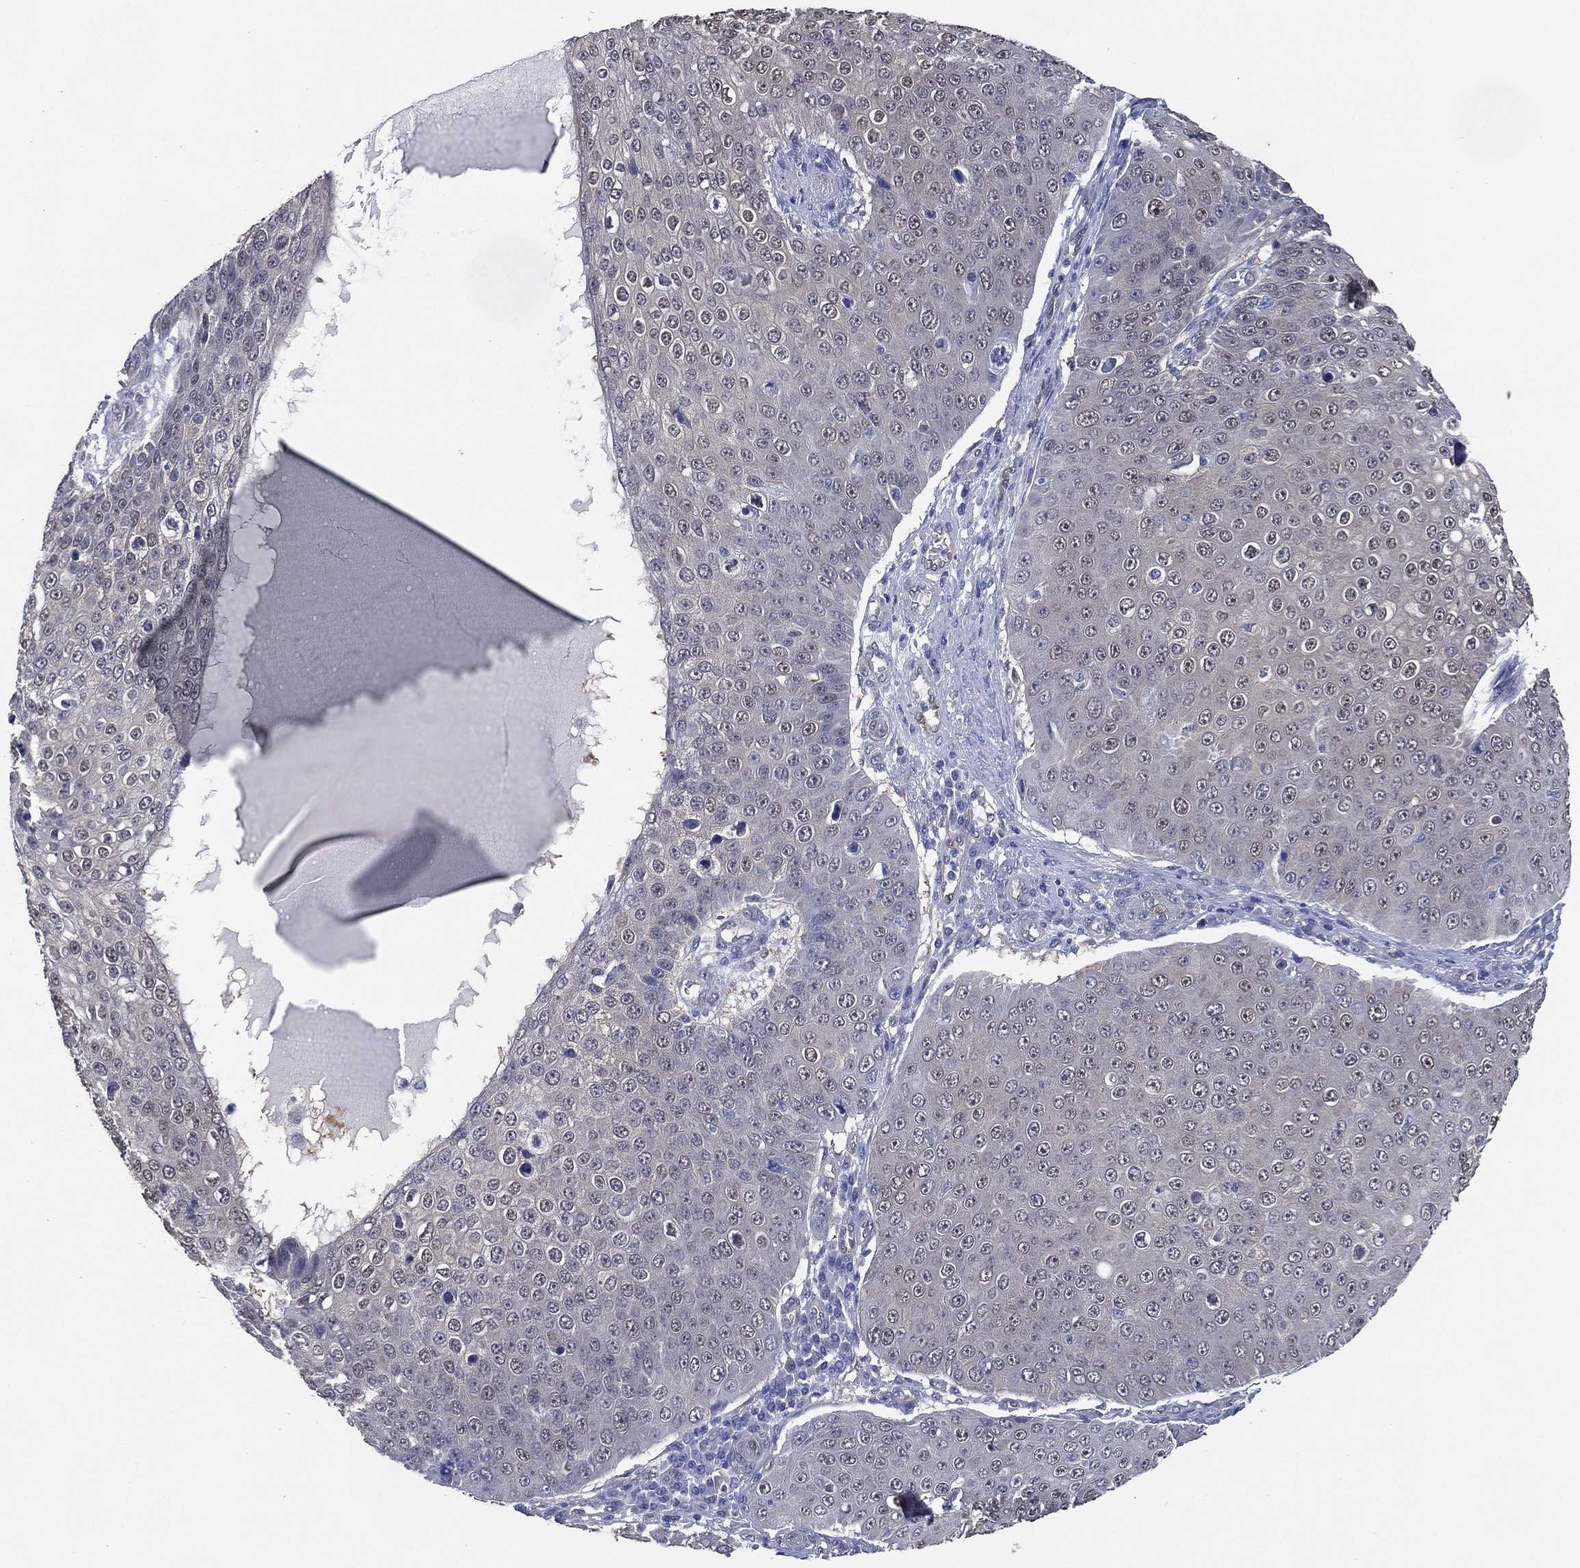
{"staining": {"intensity": "weak", "quantity": "<25%", "location": "cytoplasmic/membranous,nuclear"}, "tissue": "skin cancer", "cell_type": "Tumor cells", "image_type": "cancer", "snomed": [{"axis": "morphology", "description": "Squamous cell carcinoma, NOS"}, {"axis": "topography", "description": "Skin"}], "caption": "High magnification brightfield microscopy of squamous cell carcinoma (skin) stained with DAB (brown) and counterstained with hematoxylin (blue): tumor cells show no significant positivity.", "gene": "AK1", "patient": {"sex": "male", "age": 71}}